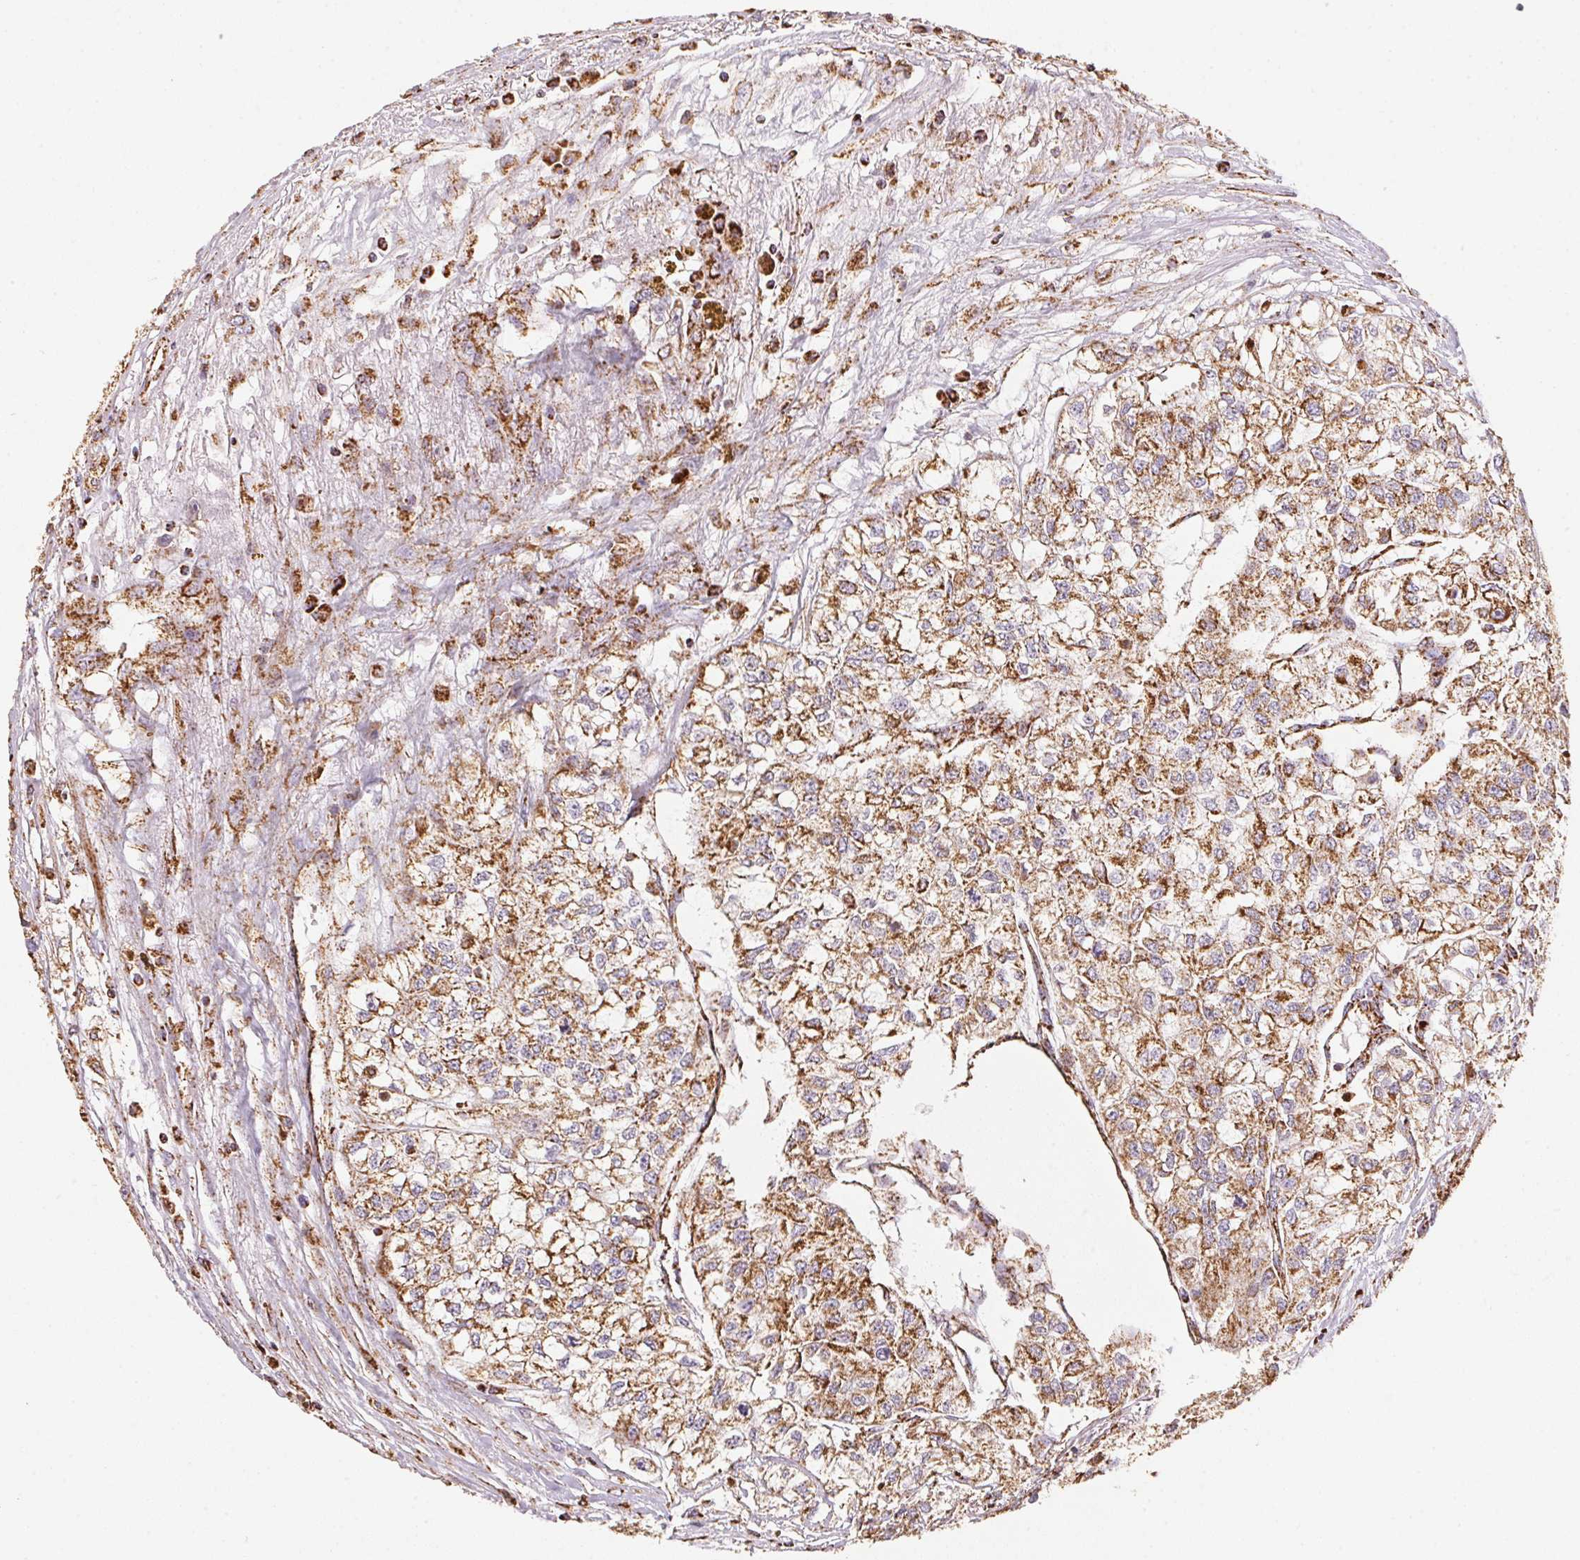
{"staining": {"intensity": "moderate", "quantity": ">75%", "location": "cytoplasmic/membranous"}, "tissue": "renal cancer", "cell_type": "Tumor cells", "image_type": "cancer", "snomed": [{"axis": "morphology", "description": "Adenocarcinoma, NOS"}, {"axis": "topography", "description": "Kidney"}], "caption": "Renal adenocarcinoma stained with DAB IHC demonstrates medium levels of moderate cytoplasmic/membranous staining in approximately >75% of tumor cells.", "gene": "NDUFS2", "patient": {"sex": "male", "age": 56}}